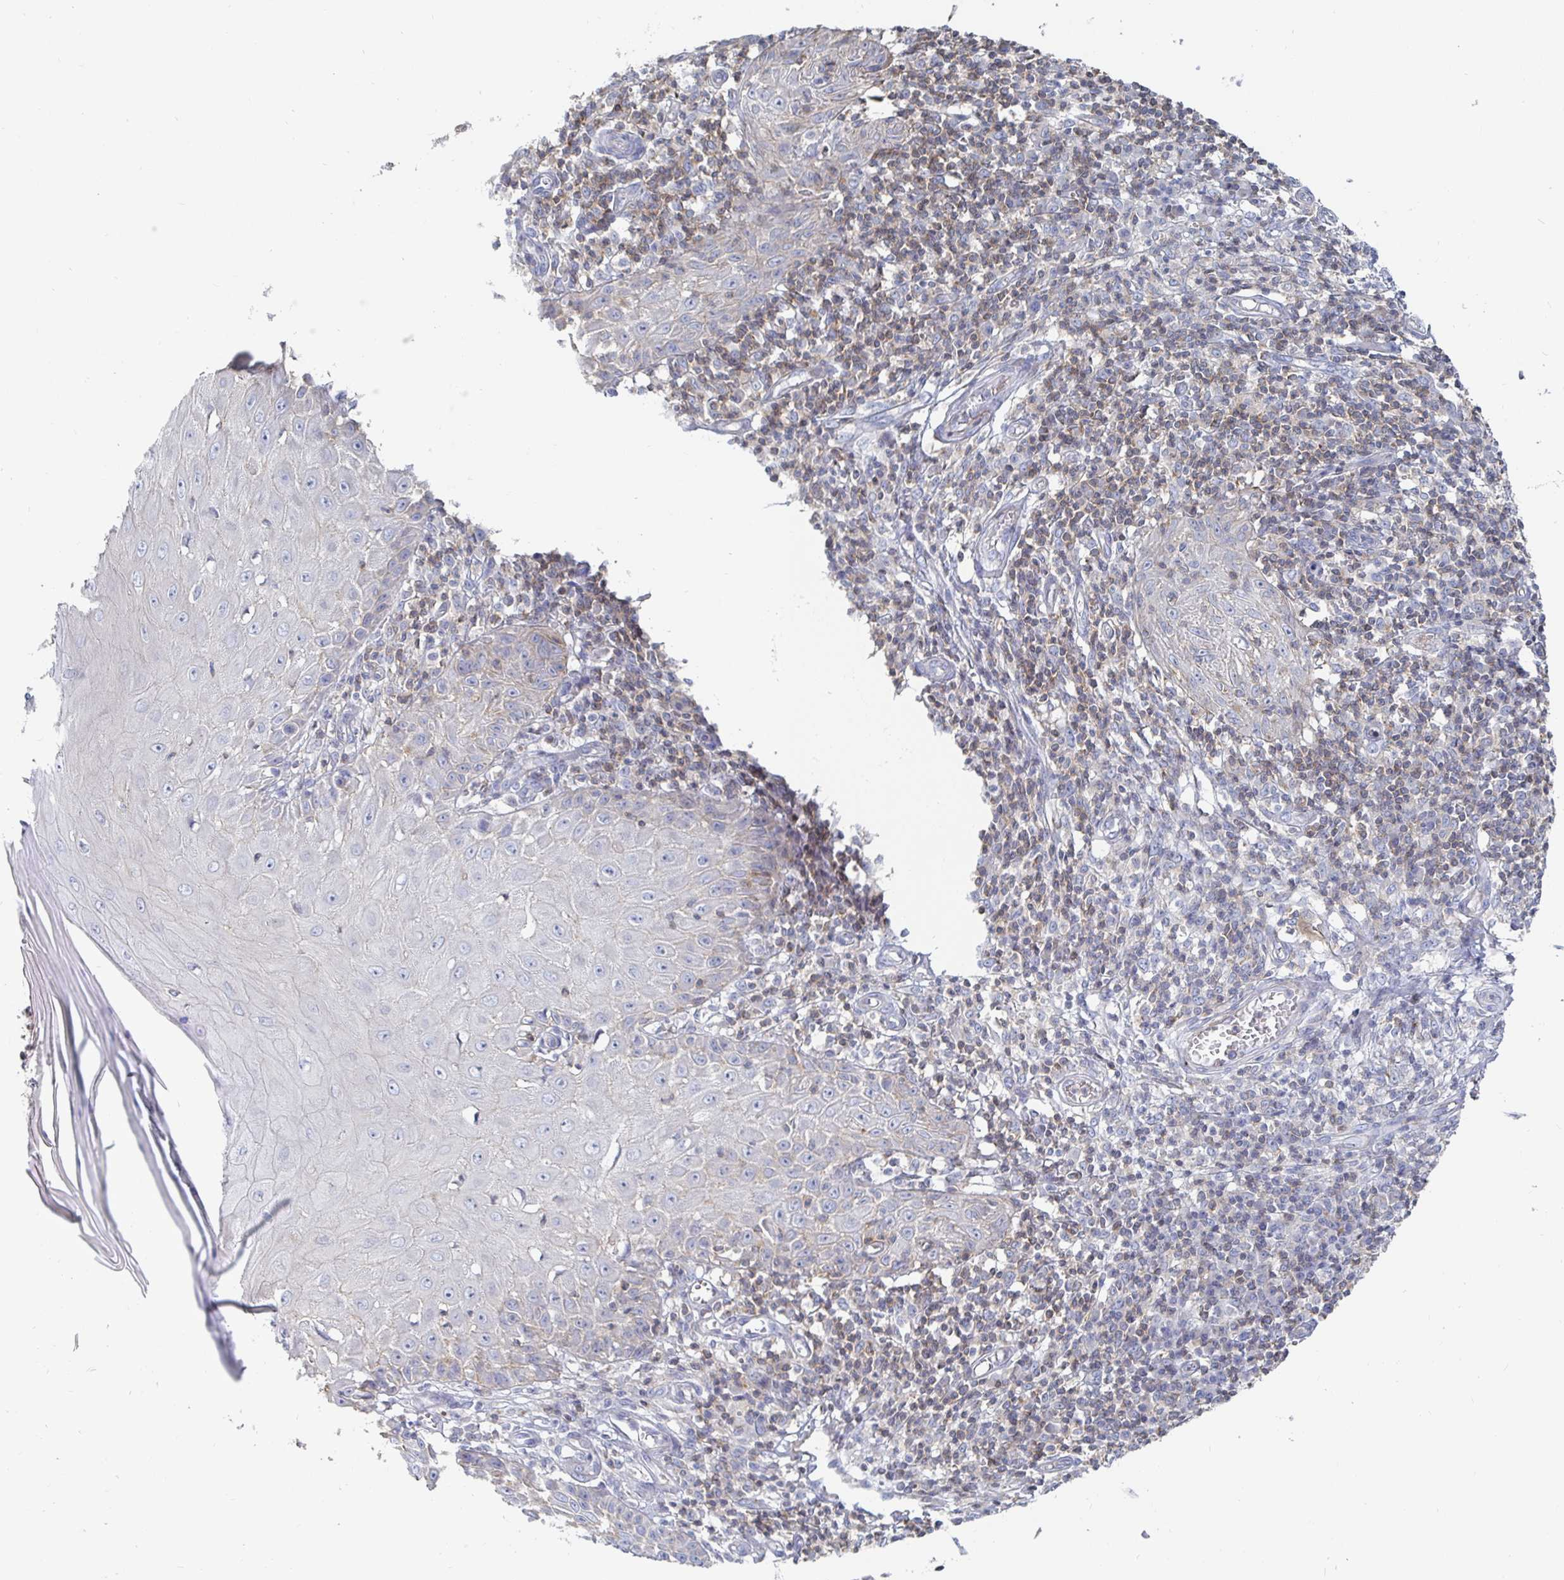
{"staining": {"intensity": "negative", "quantity": "none", "location": "none"}, "tissue": "skin cancer", "cell_type": "Tumor cells", "image_type": "cancer", "snomed": [{"axis": "morphology", "description": "Squamous cell carcinoma, NOS"}, {"axis": "topography", "description": "Skin"}], "caption": "IHC histopathology image of neoplastic tissue: human skin squamous cell carcinoma stained with DAB (3,3'-diaminobenzidine) displays no significant protein expression in tumor cells.", "gene": "PIK3CD", "patient": {"sex": "female", "age": 73}}